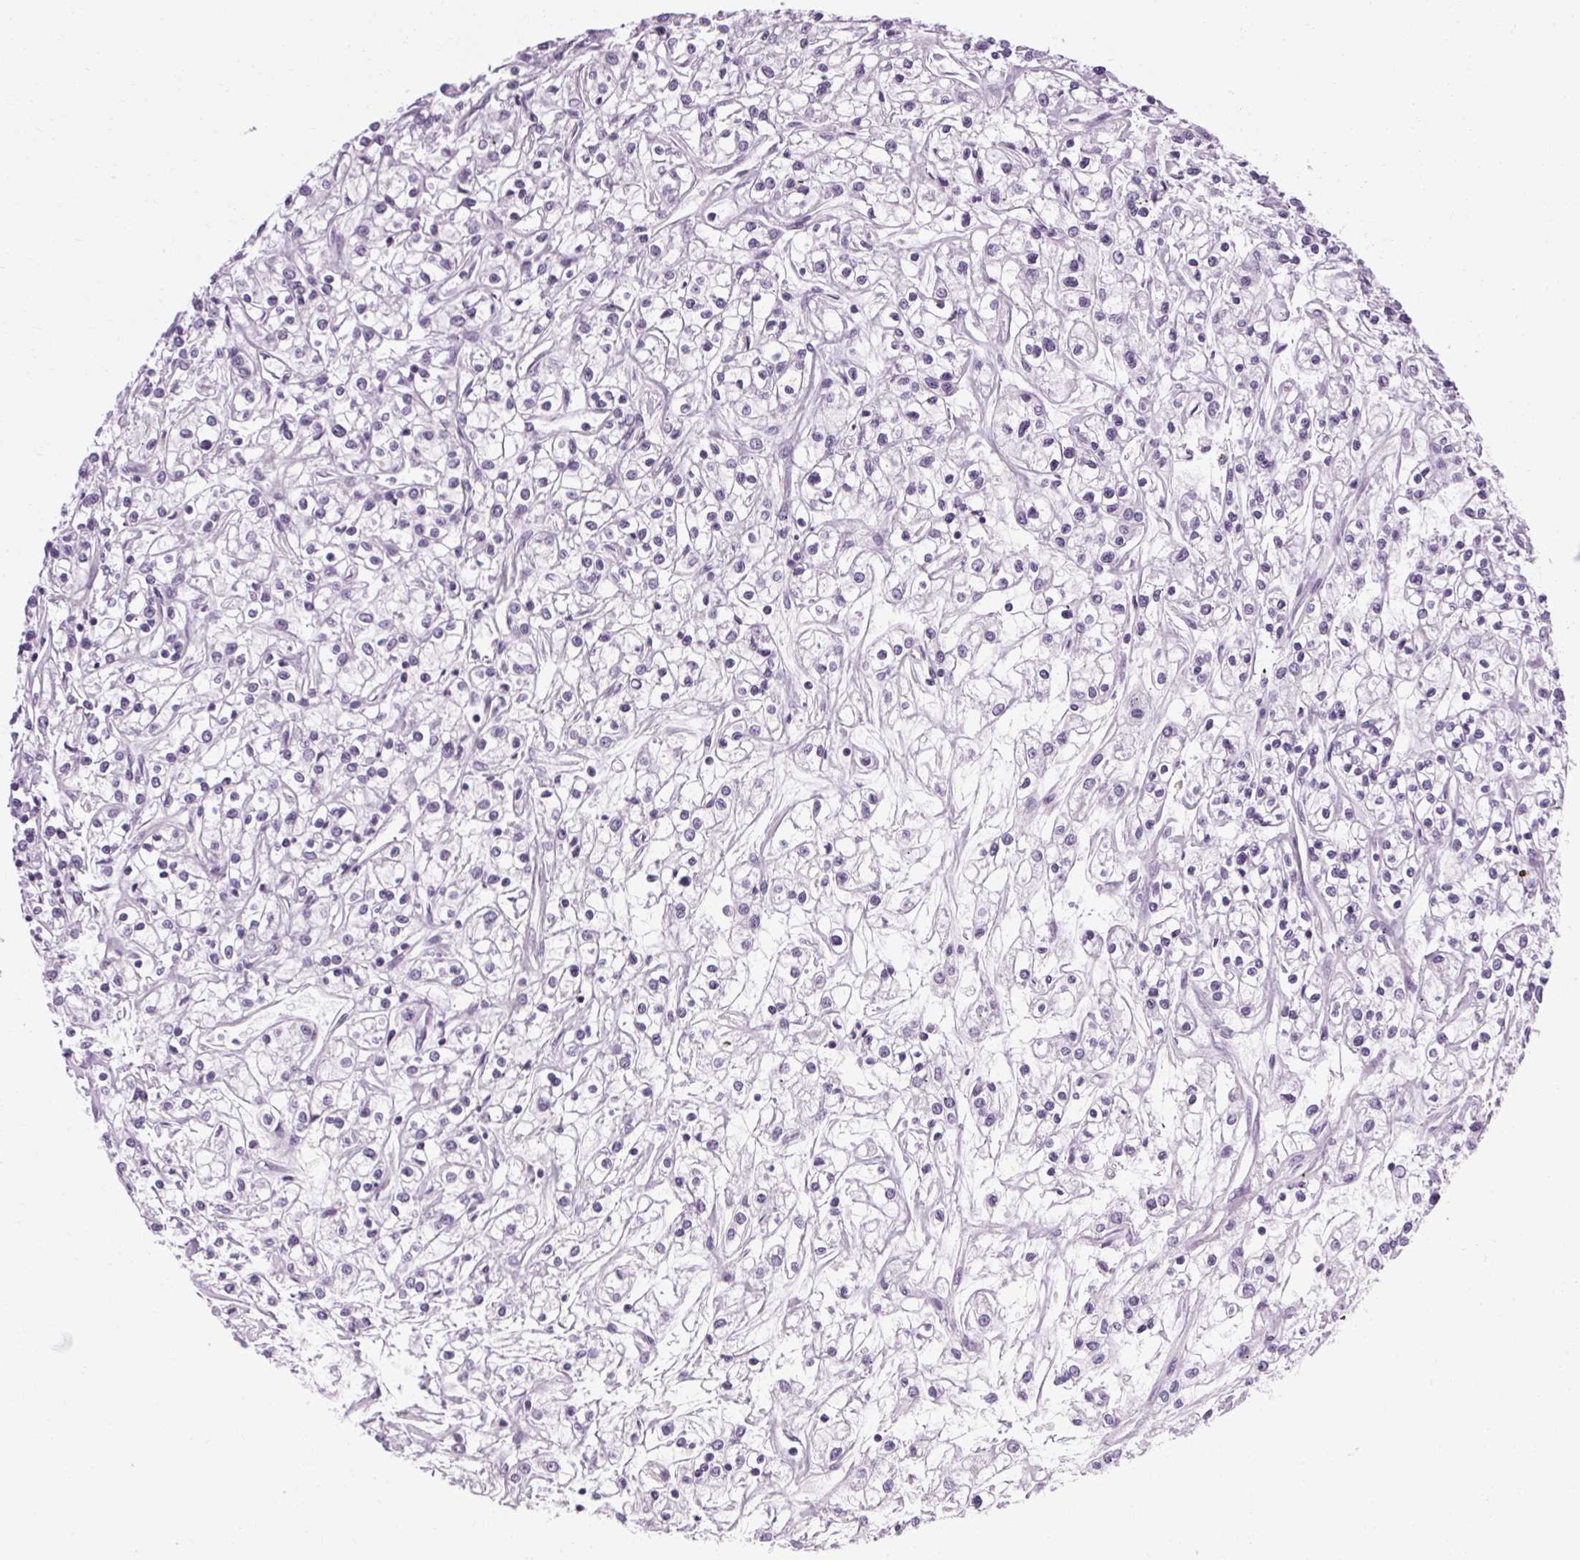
{"staining": {"intensity": "negative", "quantity": "none", "location": "none"}, "tissue": "renal cancer", "cell_type": "Tumor cells", "image_type": "cancer", "snomed": [{"axis": "morphology", "description": "Adenocarcinoma, NOS"}, {"axis": "topography", "description": "Kidney"}], "caption": "IHC histopathology image of human renal cancer (adenocarcinoma) stained for a protein (brown), which shows no positivity in tumor cells.", "gene": "POMC", "patient": {"sex": "female", "age": 59}}